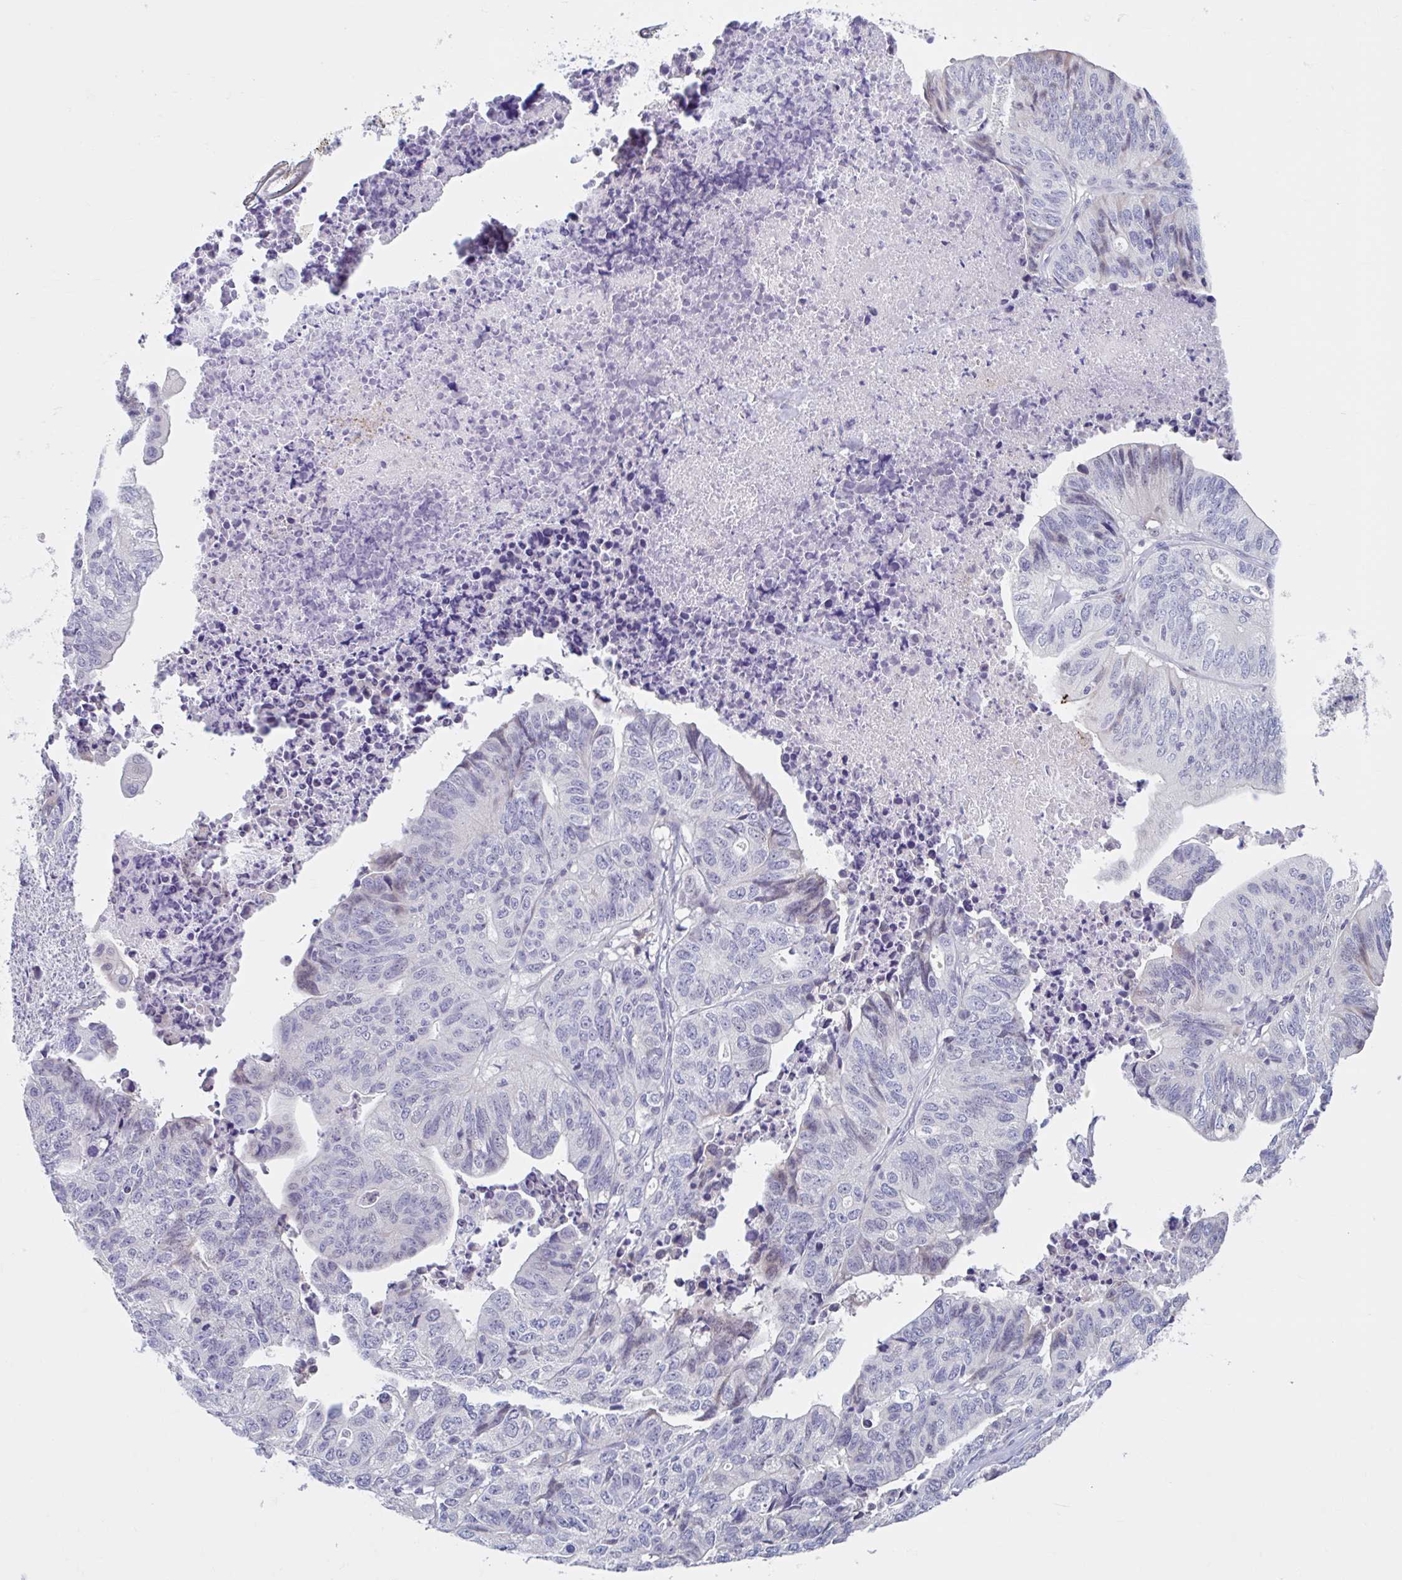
{"staining": {"intensity": "negative", "quantity": "none", "location": "none"}, "tissue": "stomach cancer", "cell_type": "Tumor cells", "image_type": "cancer", "snomed": [{"axis": "morphology", "description": "Adenocarcinoma, NOS"}, {"axis": "topography", "description": "Stomach, upper"}], "caption": "Immunohistochemistry photomicrograph of stomach adenocarcinoma stained for a protein (brown), which reveals no expression in tumor cells.", "gene": "FAM153A", "patient": {"sex": "female", "age": 67}}